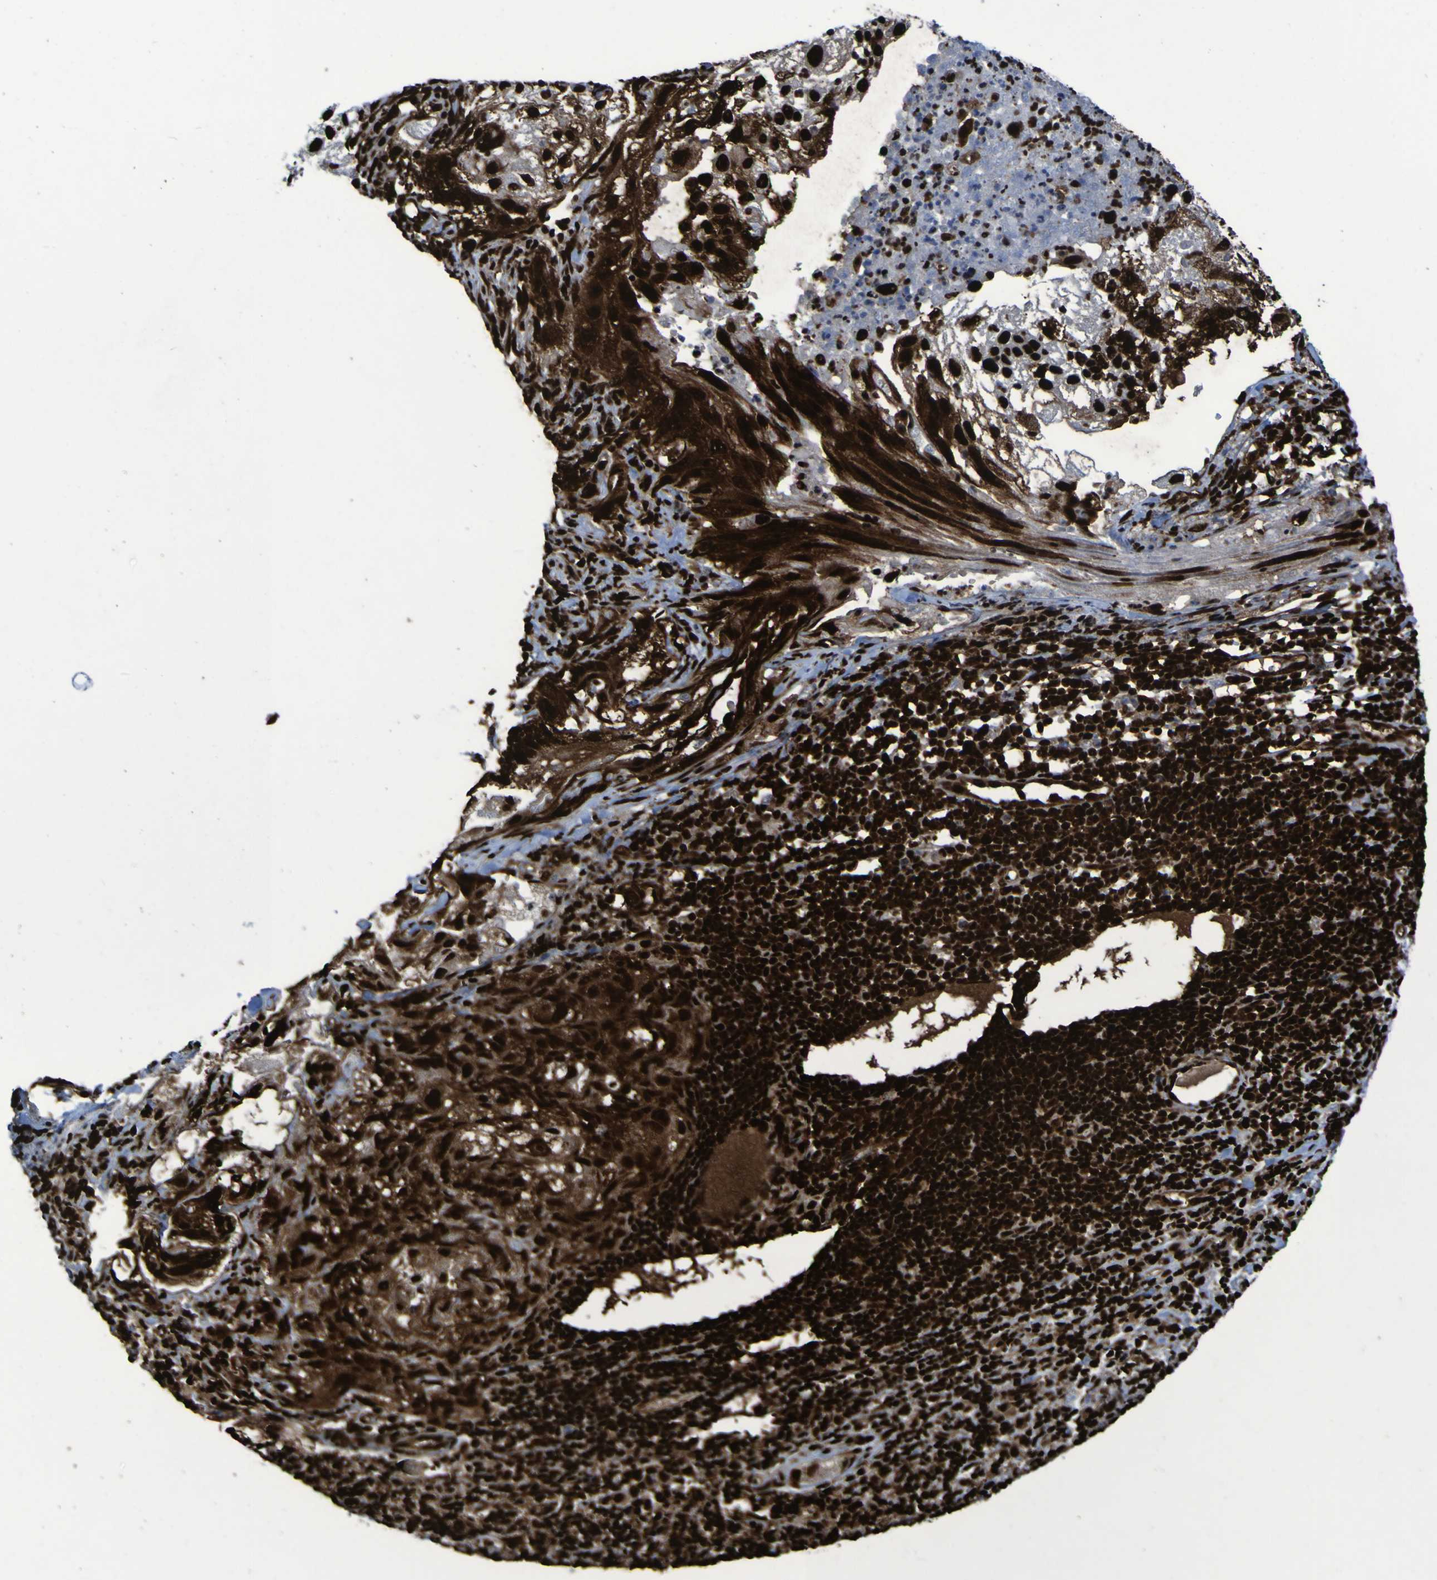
{"staining": {"intensity": "strong", "quantity": ">75%", "location": "cytoplasmic/membranous,nuclear"}, "tissue": "lung cancer", "cell_type": "Tumor cells", "image_type": "cancer", "snomed": [{"axis": "morphology", "description": "Inflammation, NOS"}, {"axis": "morphology", "description": "Squamous cell carcinoma, NOS"}, {"axis": "topography", "description": "Lymph node"}, {"axis": "topography", "description": "Soft tissue"}, {"axis": "topography", "description": "Lung"}], "caption": "This image demonstrates immunohistochemistry staining of human lung cancer (squamous cell carcinoma), with high strong cytoplasmic/membranous and nuclear expression in approximately >75% of tumor cells.", "gene": "NPM1", "patient": {"sex": "male", "age": 66}}